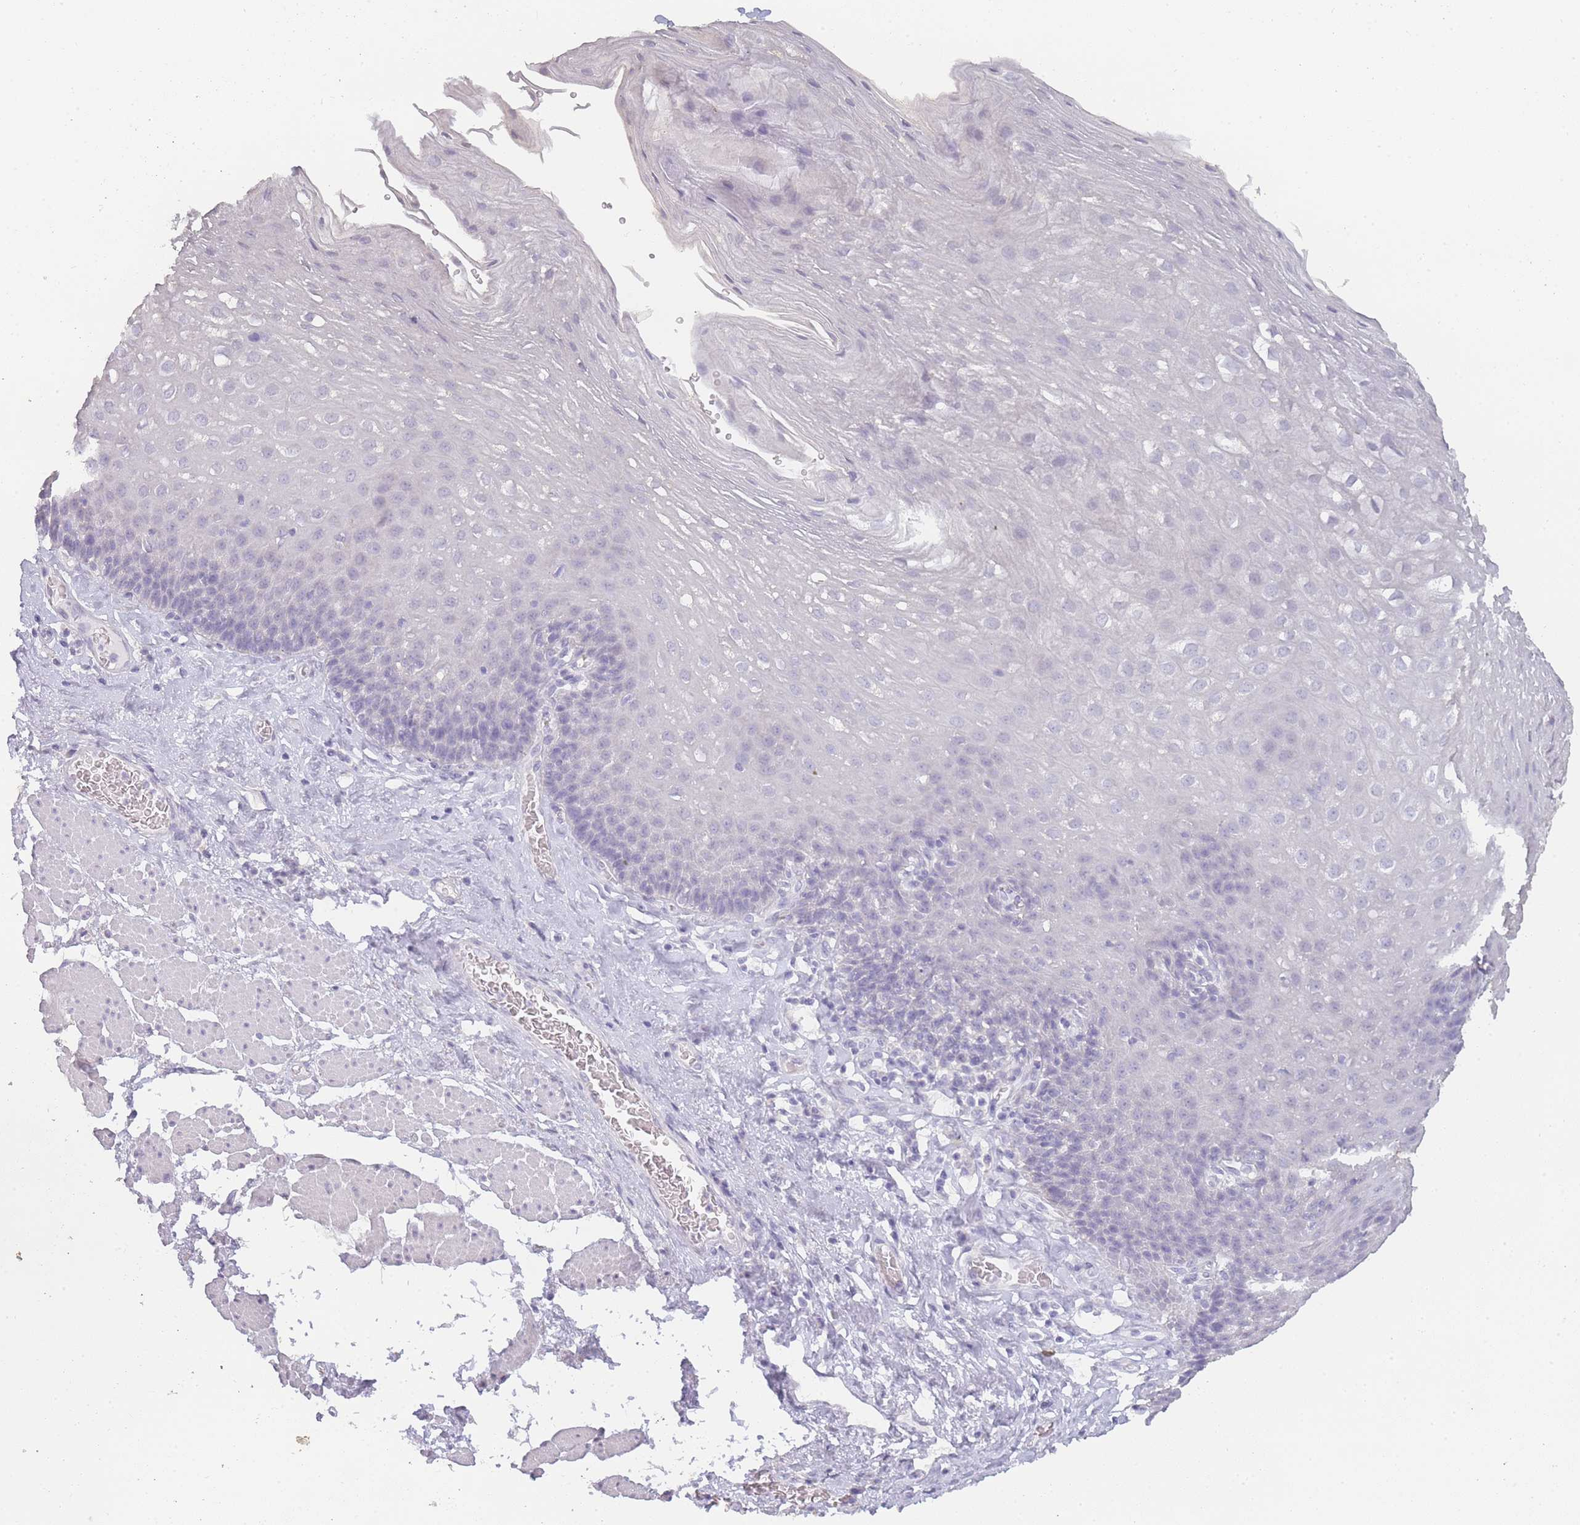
{"staining": {"intensity": "negative", "quantity": "none", "location": "none"}, "tissue": "esophagus", "cell_type": "Squamous epithelial cells", "image_type": "normal", "snomed": [{"axis": "morphology", "description": "Normal tissue, NOS"}, {"axis": "topography", "description": "Esophagus"}], "caption": "This is an immunohistochemistry photomicrograph of unremarkable human esophagus. There is no positivity in squamous epithelial cells.", "gene": "INS", "patient": {"sex": "female", "age": 66}}